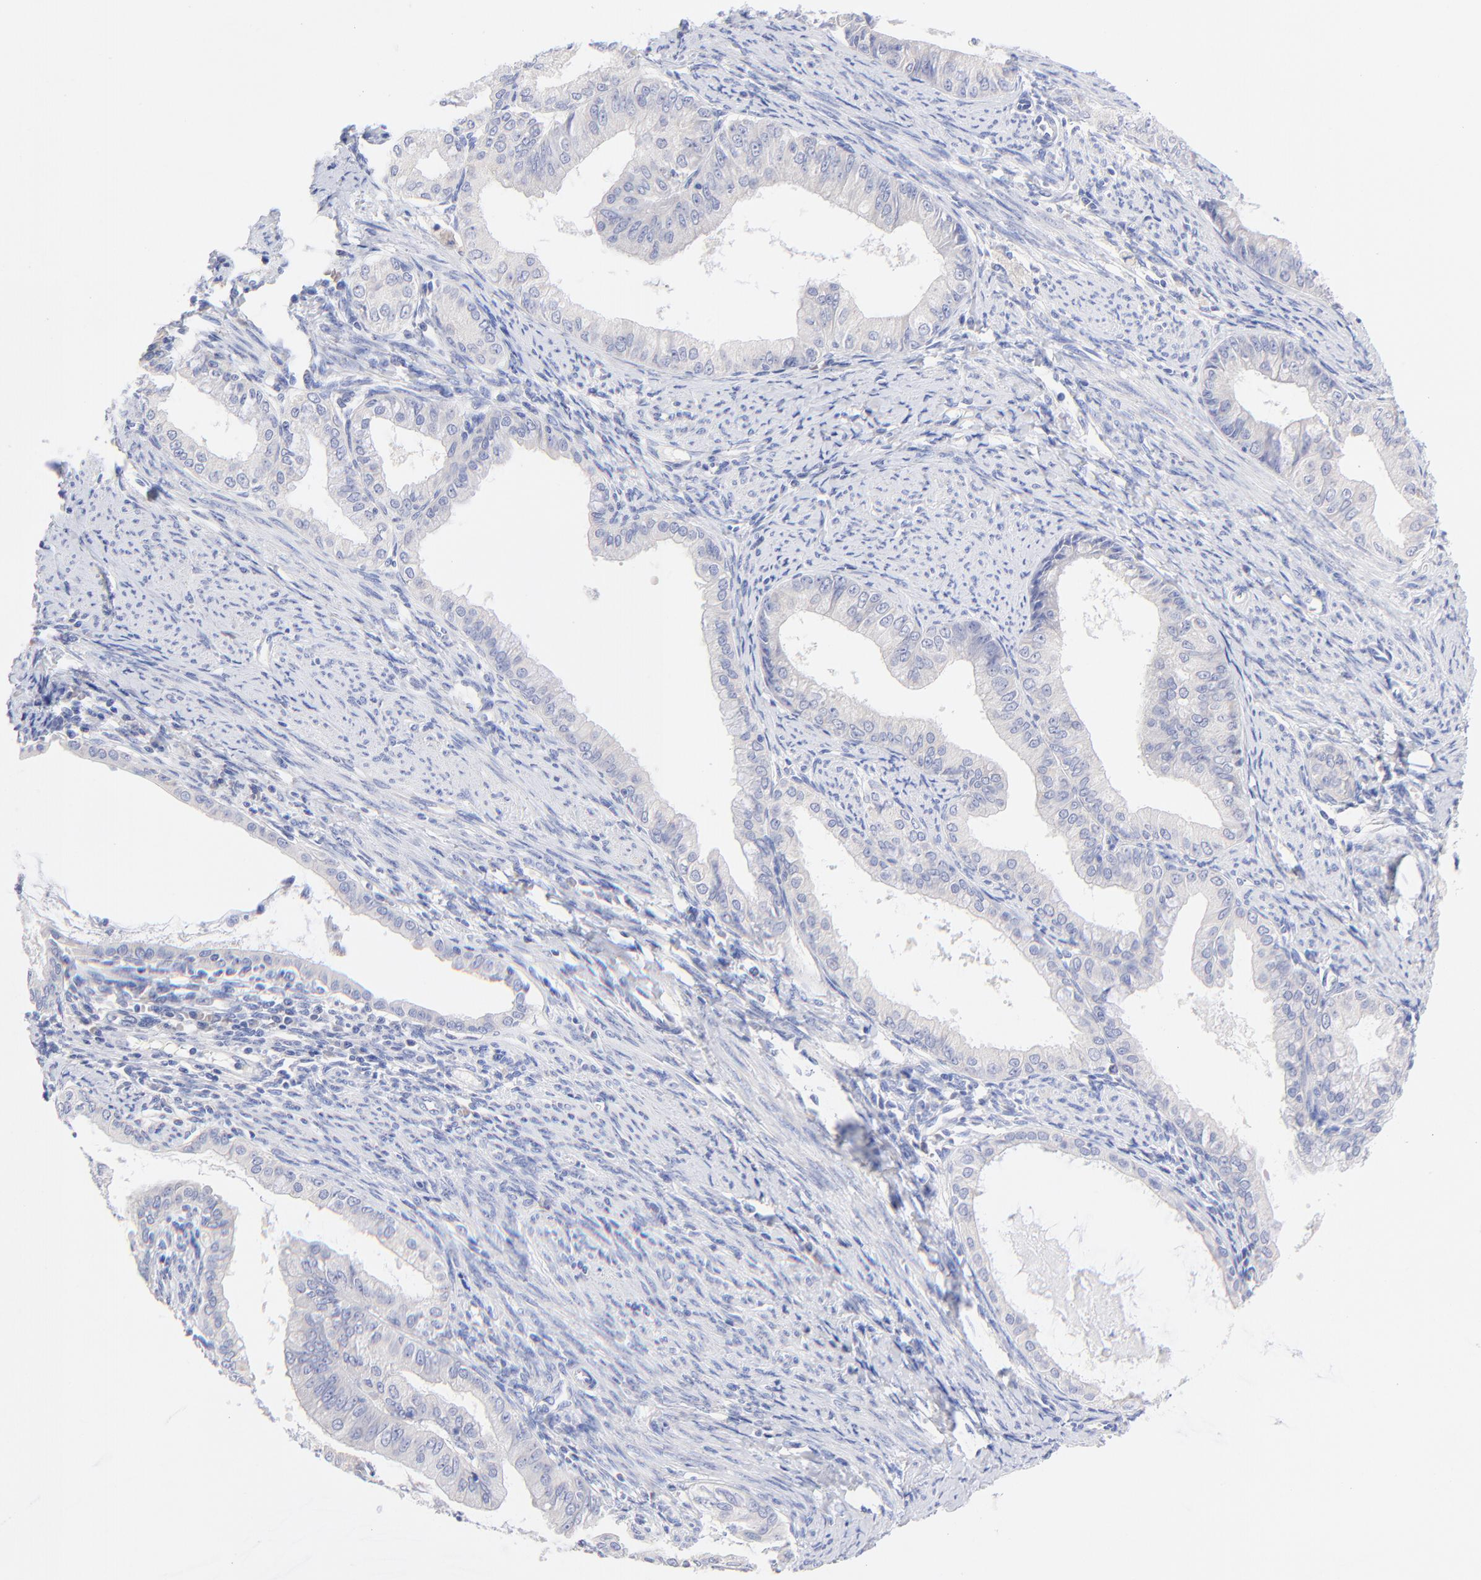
{"staining": {"intensity": "negative", "quantity": "none", "location": "none"}, "tissue": "endometrial cancer", "cell_type": "Tumor cells", "image_type": "cancer", "snomed": [{"axis": "morphology", "description": "Adenocarcinoma, NOS"}, {"axis": "topography", "description": "Endometrium"}], "caption": "DAB immunohistochemical staining of human endometrial cancer (adenocarcinoma) demonstrates no significant staining in tumor cells.", "gene": "EBP", "patient": {"sex": "female", "age": 76}}